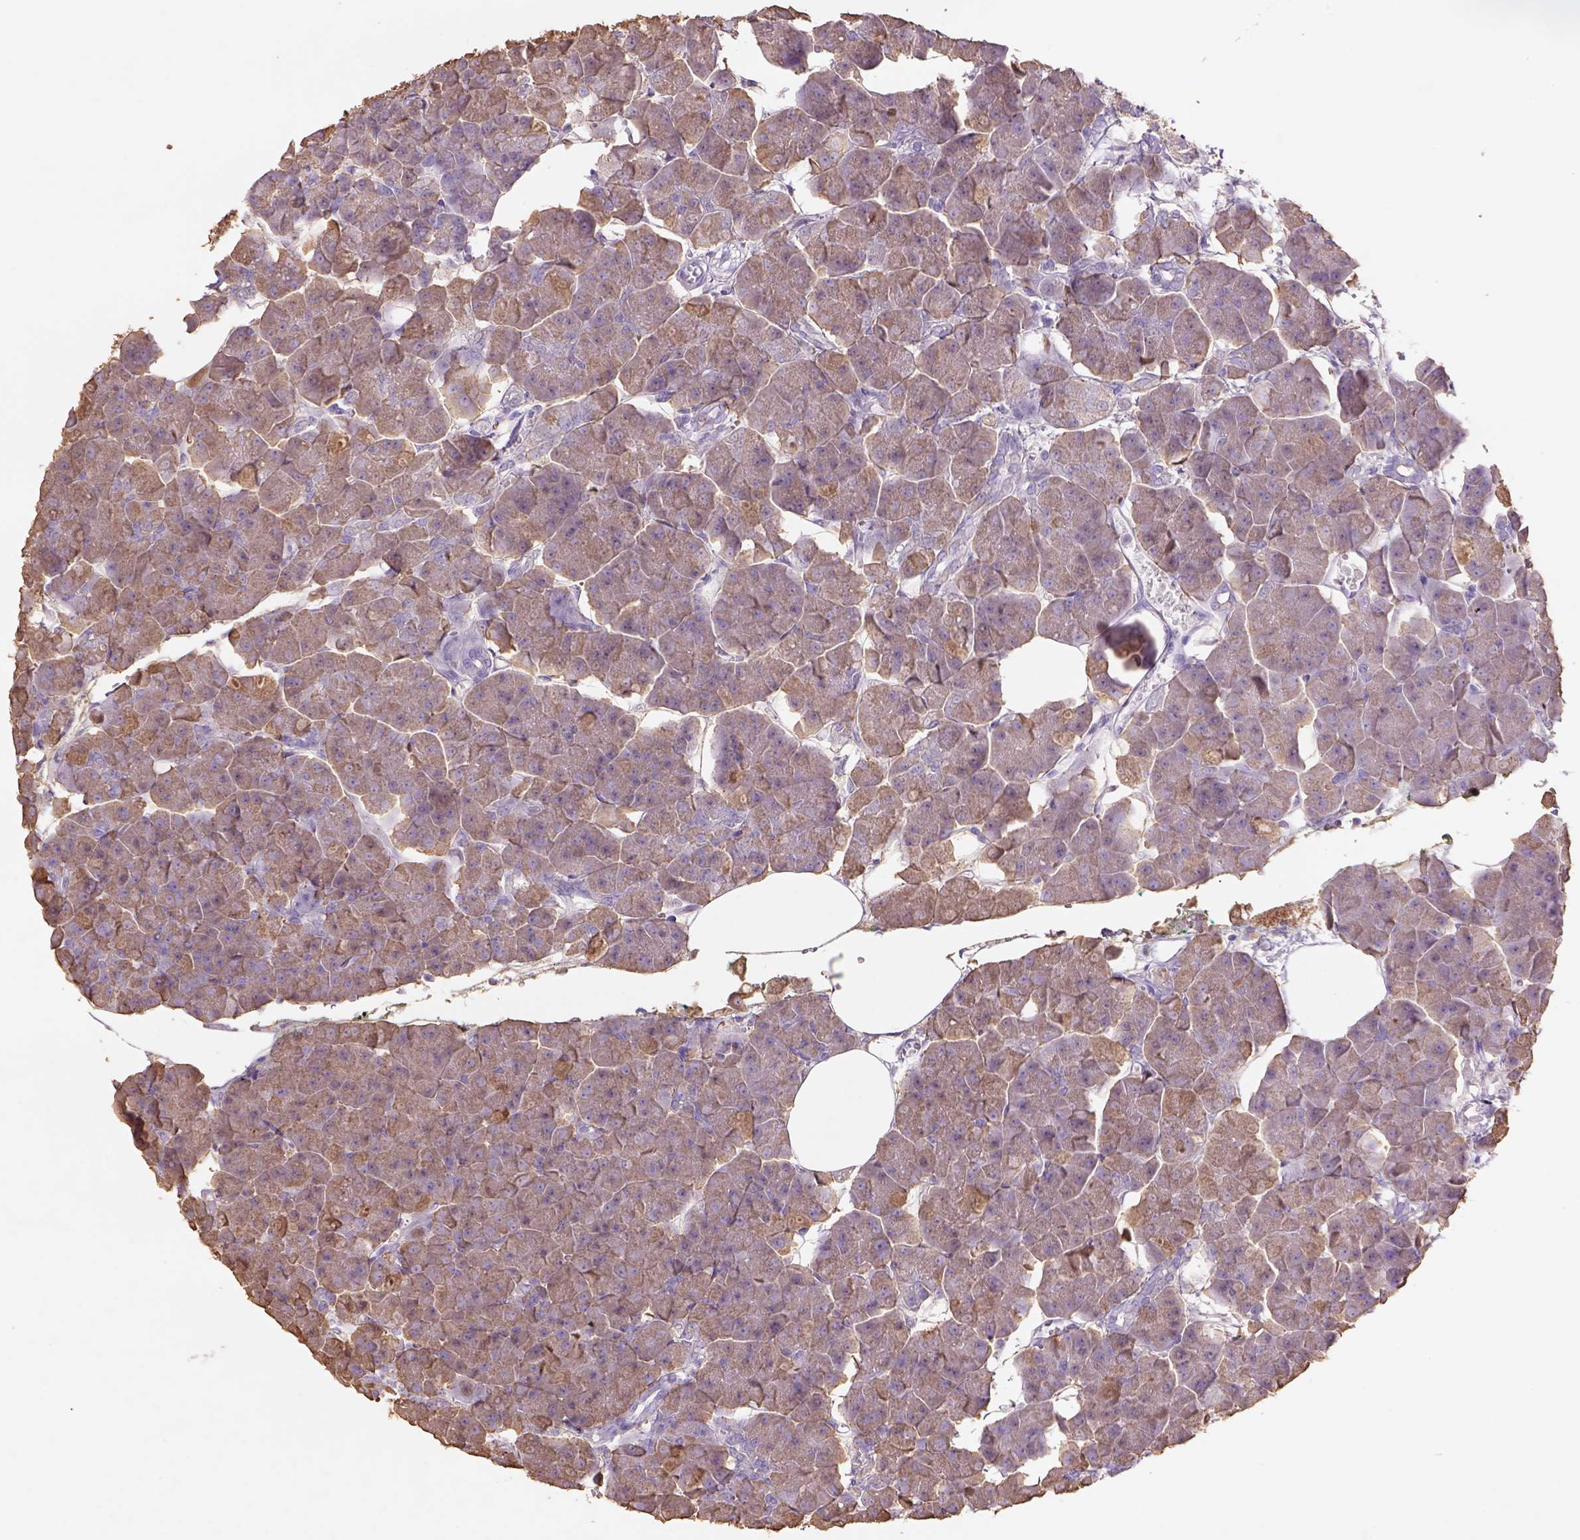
{"staining": {"intensity": "weak", "quantity": ">75%", "location": "cytoplasmic/membranous"}, "tissue": "pancreas", "cell_type": "Exocrine glandular cells", "image_type": "normal", "snomed": [{"axis": "morphology", "description": "Normal tissue, NOS"}, {"axis": "topography", "description": "Adipose tissue"}, {"axis": "topography", "description": "Pancreas"}, {"axis": "topography", "description": "Peripheral nerve tissue"}], "caption": "The immunohistochemical stain labels weak cytoplasmic/membranous staining in exocrine glandular cells of benign pancreas.", "gene": "NAALAD2", "patient": {"sex": "female", "age": 58}}